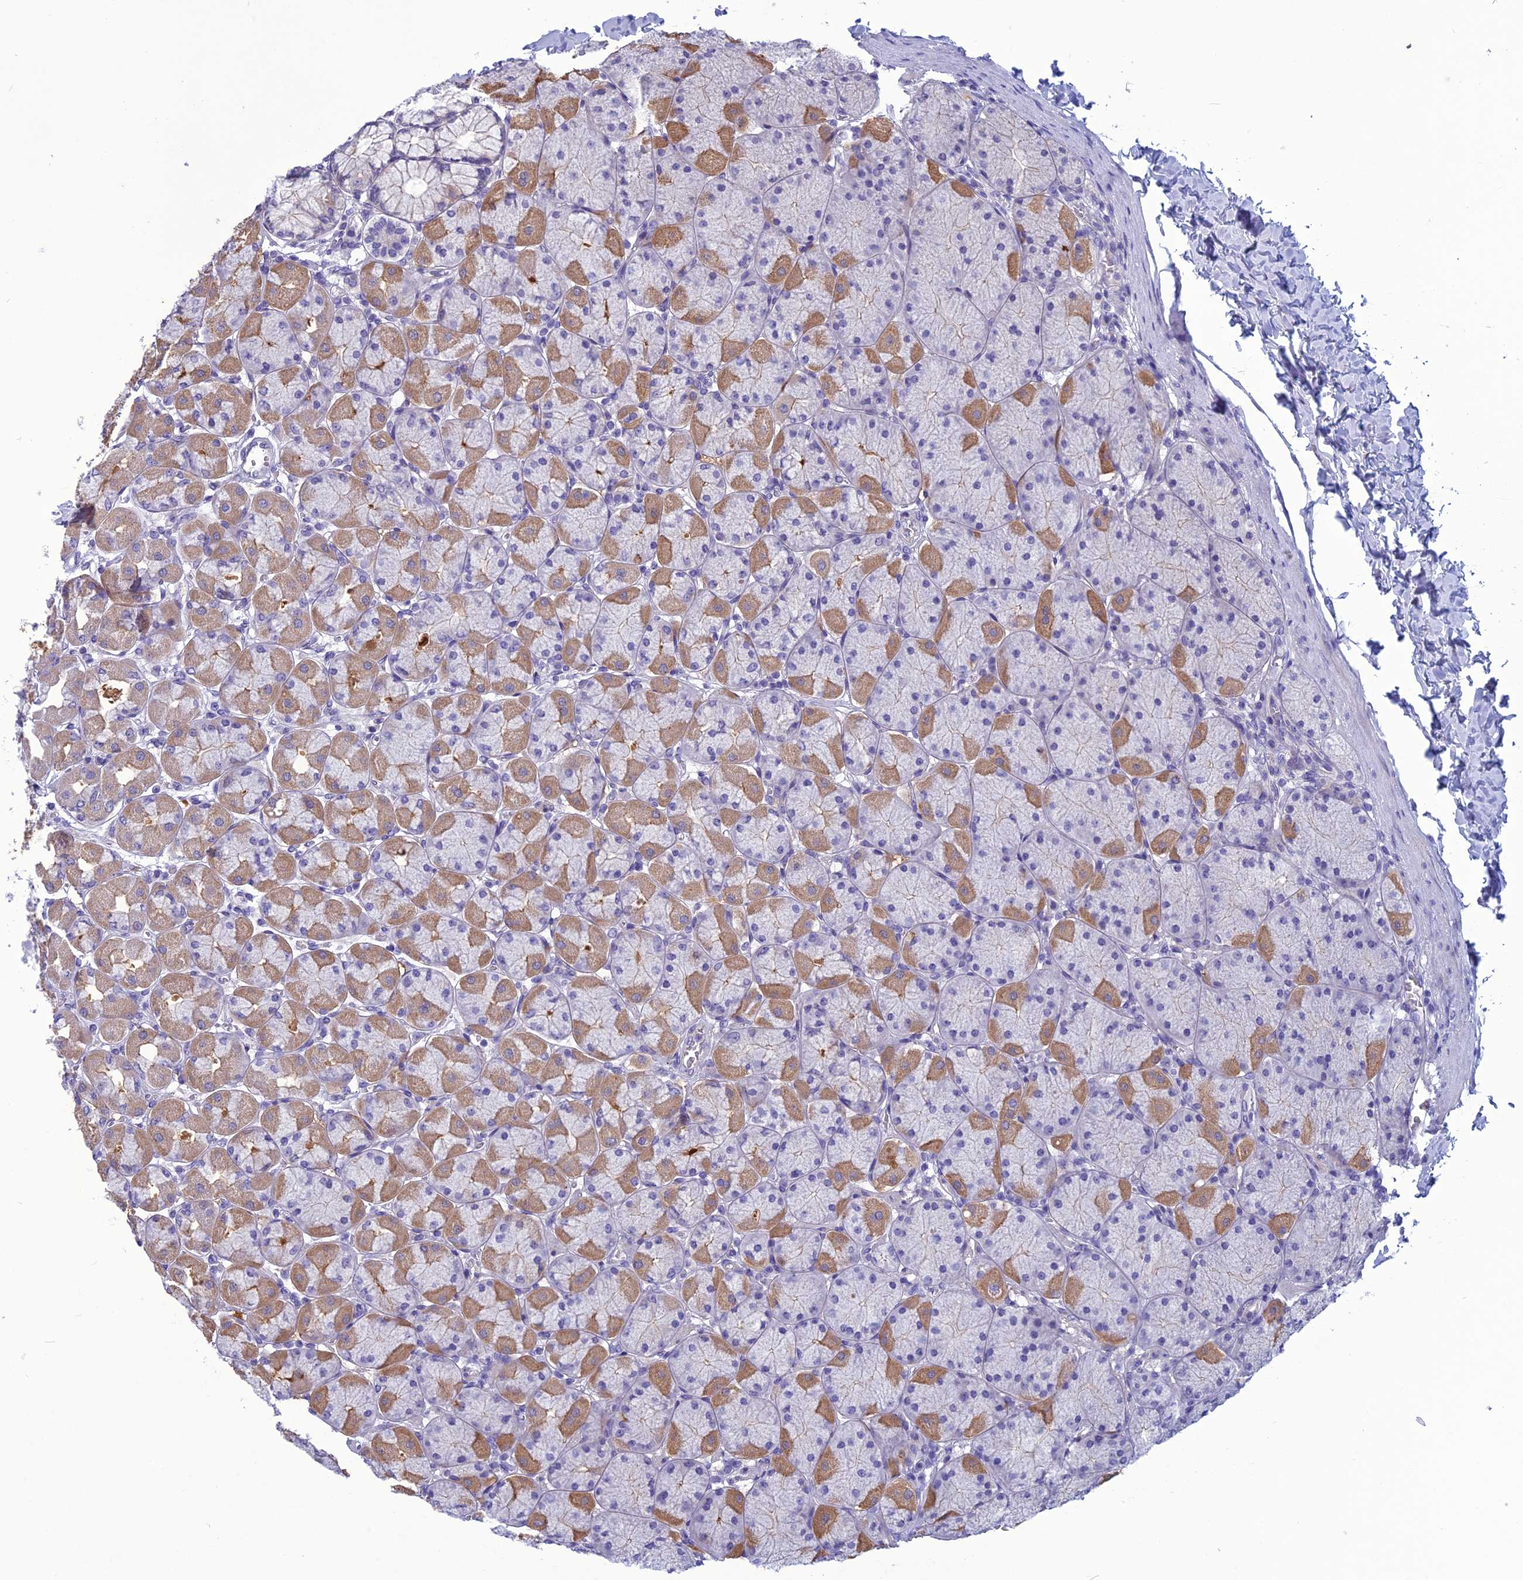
{"staining": {"intensity": "moderate", "quantity": "25%-75%", "location": "cytoplasmic/membranous"}, "tissue": "stomach", "cell_type": "Glandular cells", "image_type": "normal", "snomed": [{"axis": "morphology", "description": "Normal tissue, NOS"}, {"axis": "topography", "description": "Stomach, upper"}], "caption": "Normal stomach was stained to show a protein in brown. There is medium levels of moderate cytoplasmic/membranous staining in about 25%-75% of glandular cells. (DAB = brown stain, brightfield microscopy at high magnification).", "gene": "BBS2", "patient": {"sex": "female", "age": 56}}